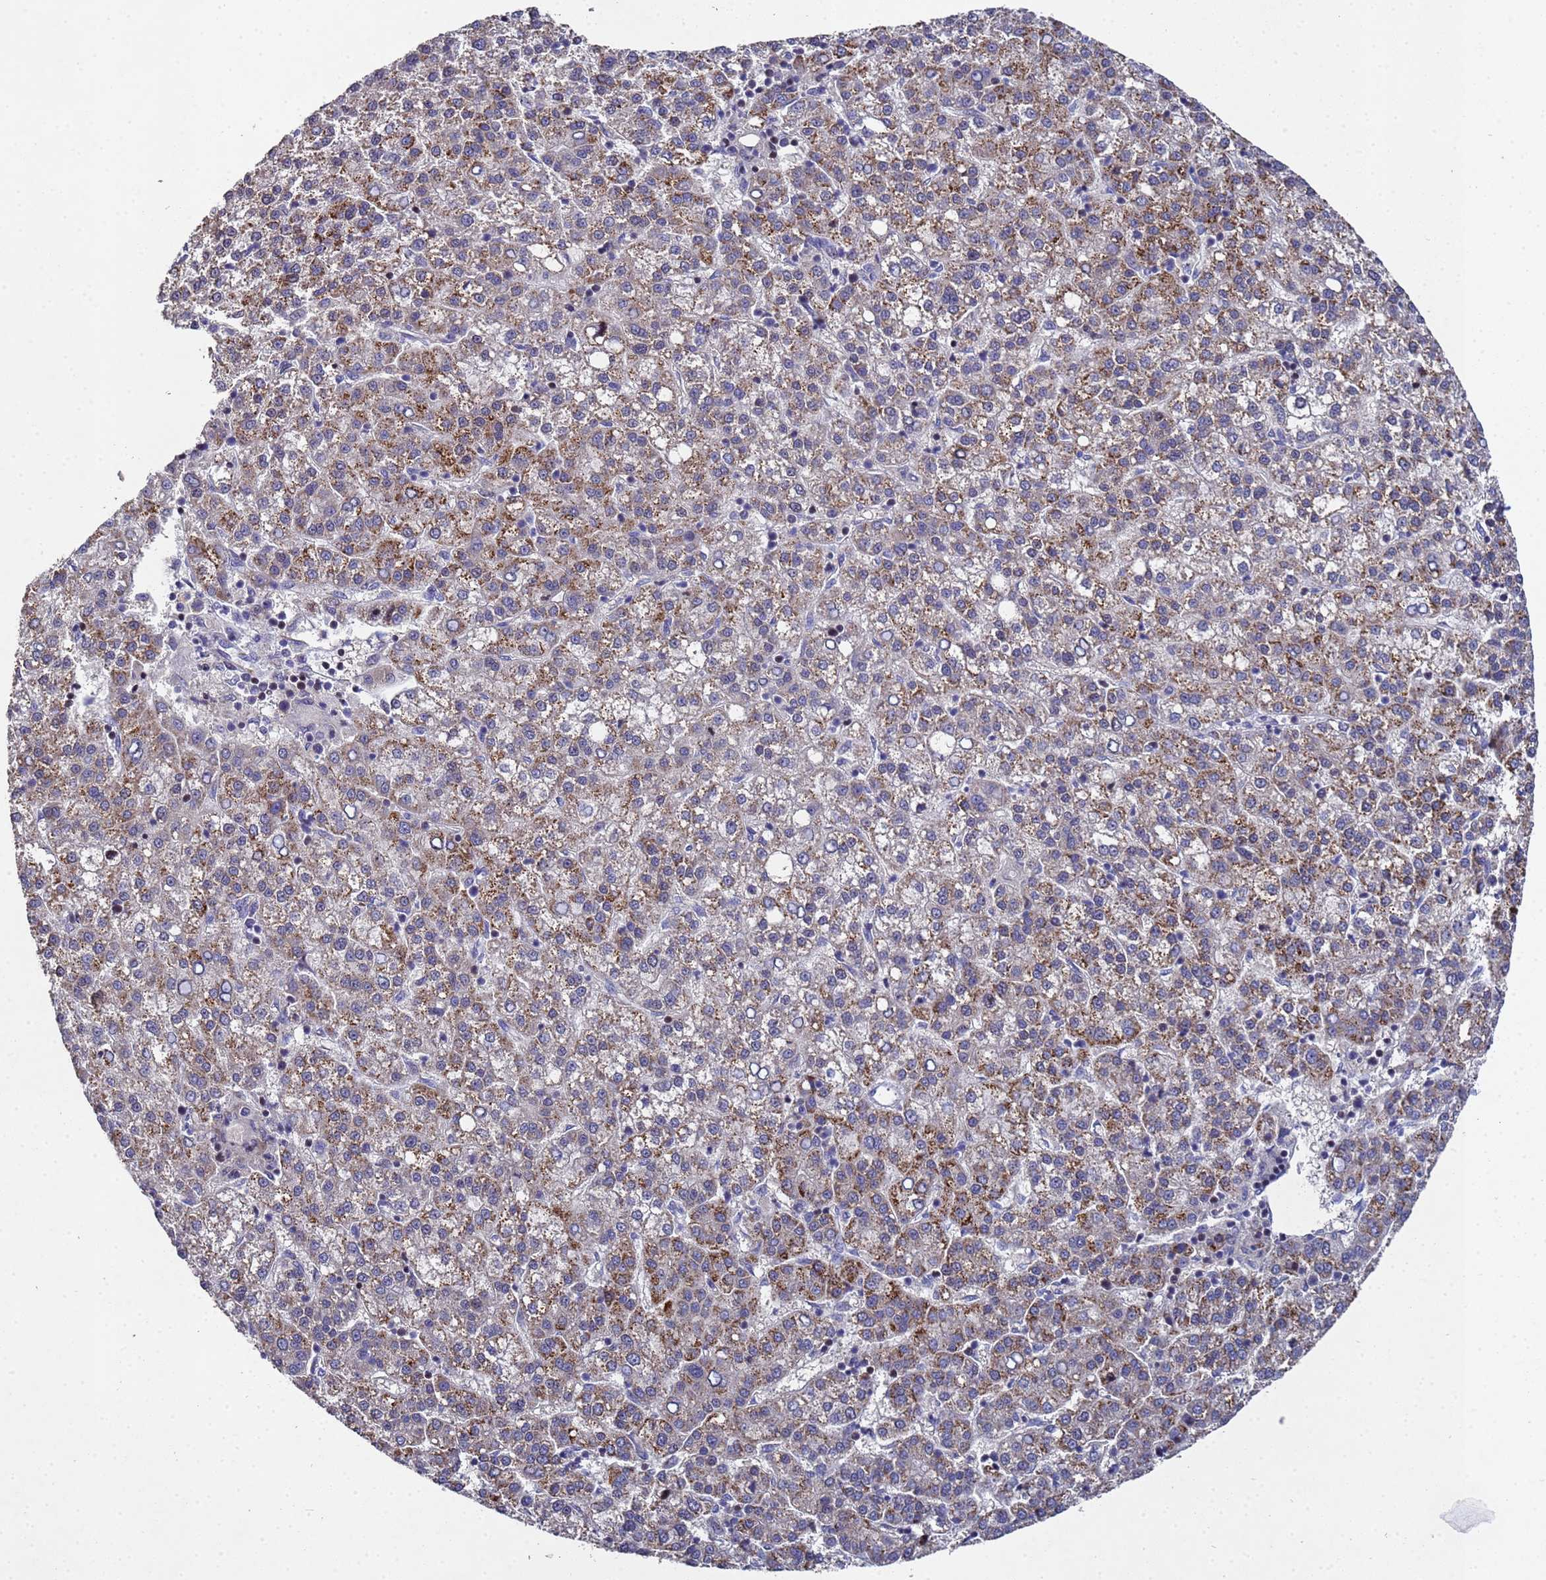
{"staining": {"intensity": "moderate", "quantity": "25%-75%", "location": "cytoplasmic/membranous"}, "tissue": "liver cancer", "cell_type": "Tumor cells", "image_type": "cancer", "snomed": [{"axis": "morphology", "description": "Carcinoma, Hepatocellular, NOS"}, {"axis": "topography", "description": "Liver"}], "caption": "Liver cancer (hepatocellular carcinoma) was stained to show a protein in brown. There is medium levels of moderate cytoplasmic/membranous staining in approximately 25%-75% of tumor cells. The staining is performed using DAB brown chromogen to label protein expression. The nuclei are counter-stained blue using hematoxylin.", "gene": "NSUN6", "patient": {"sex": "female", "age": 58}}